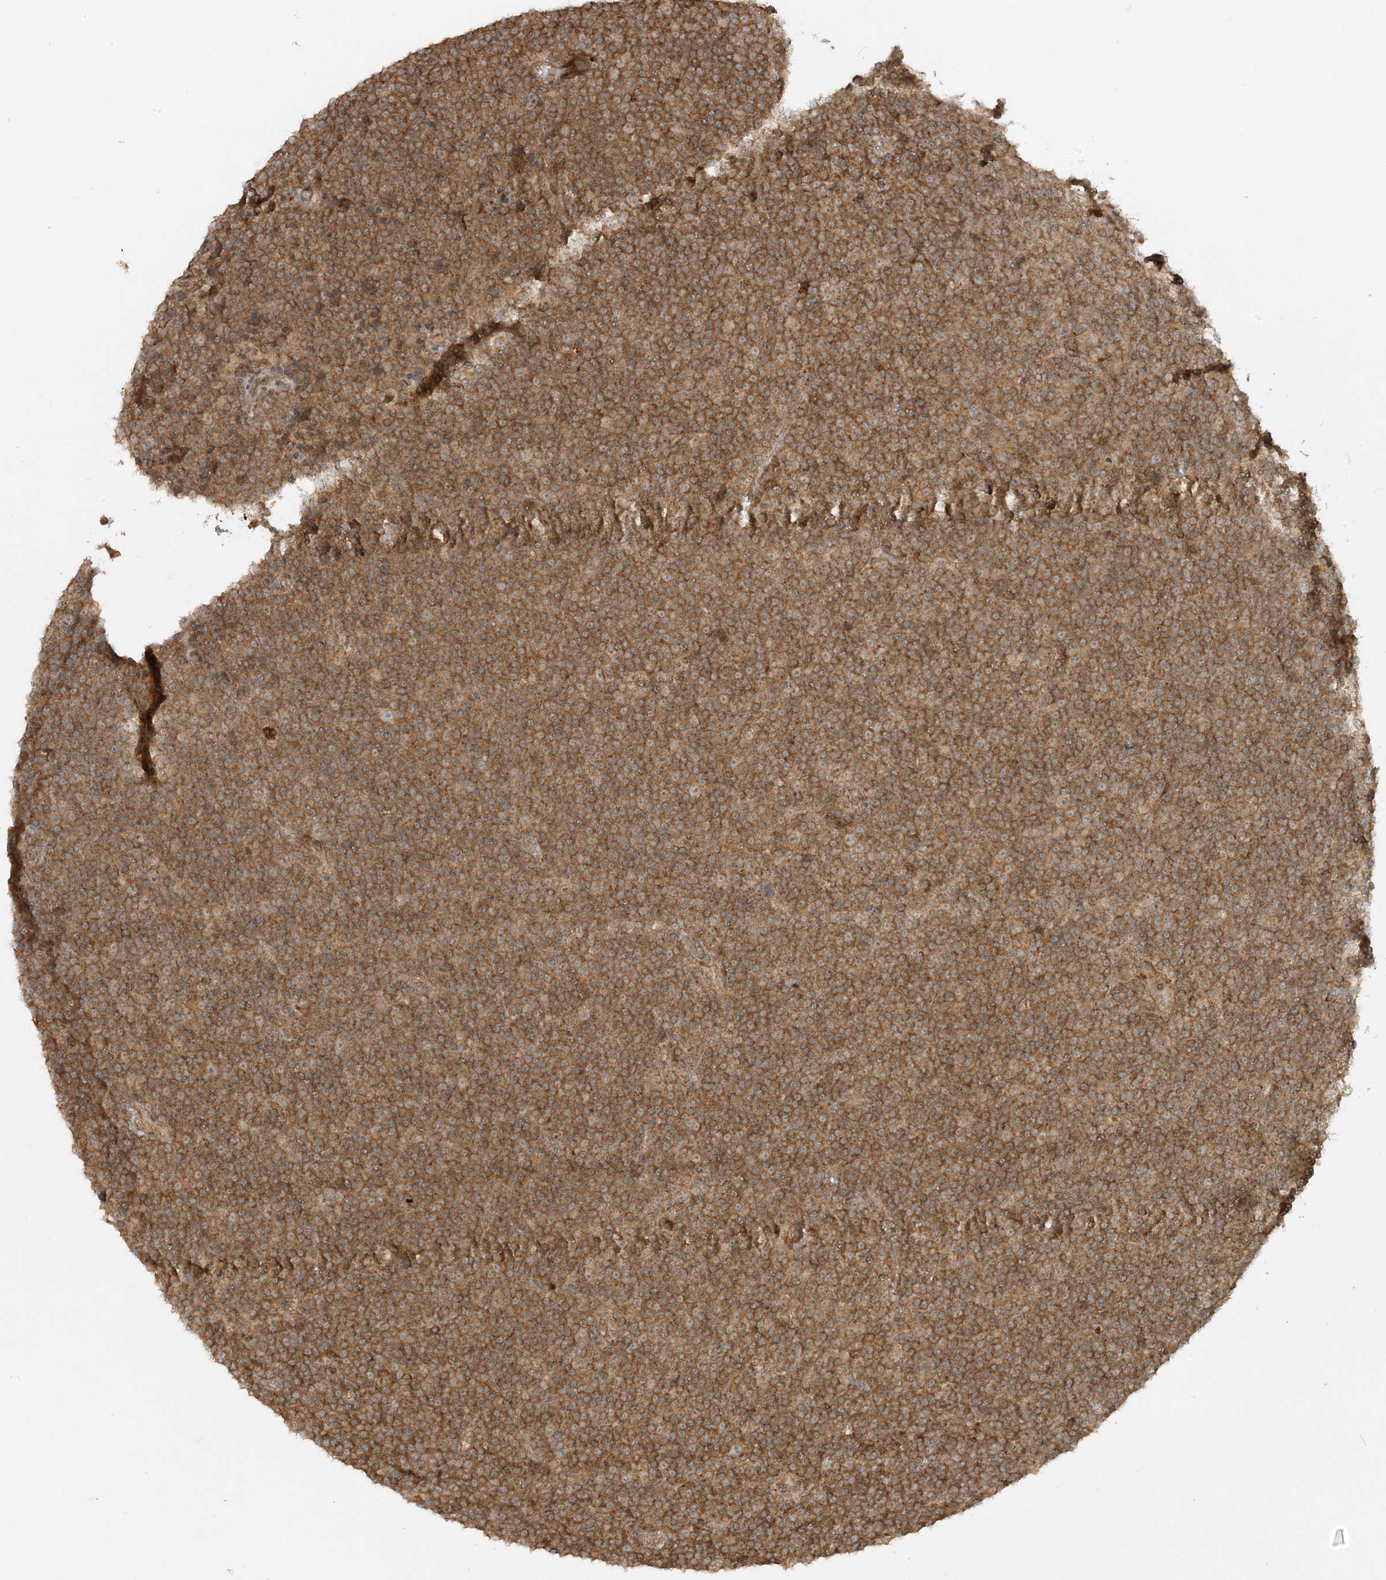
{"staining": {"intensity": "moderate", "quantity": ">75%", "location": "cytoplasmic/membranous"}, "tissue": "lymphoma", "cell_type": "Tumor cells", "image_type": "cancer", "snomed": [{"axis": "morphology", "description": "Malignant lymphoma, non-Hodgkin's type, Low grade"}, {"axis": "topography", "description": "Lymph node"}], "caption": "A photomicrograph of low-grade malignant lymphoma, non-Hodgkin's type stained for a protein reveals moderate cytoplasmic/membranous brown staining in tumor cells.", "gene": "XRN1", "patient": {"sex": "female", "age": 67}}